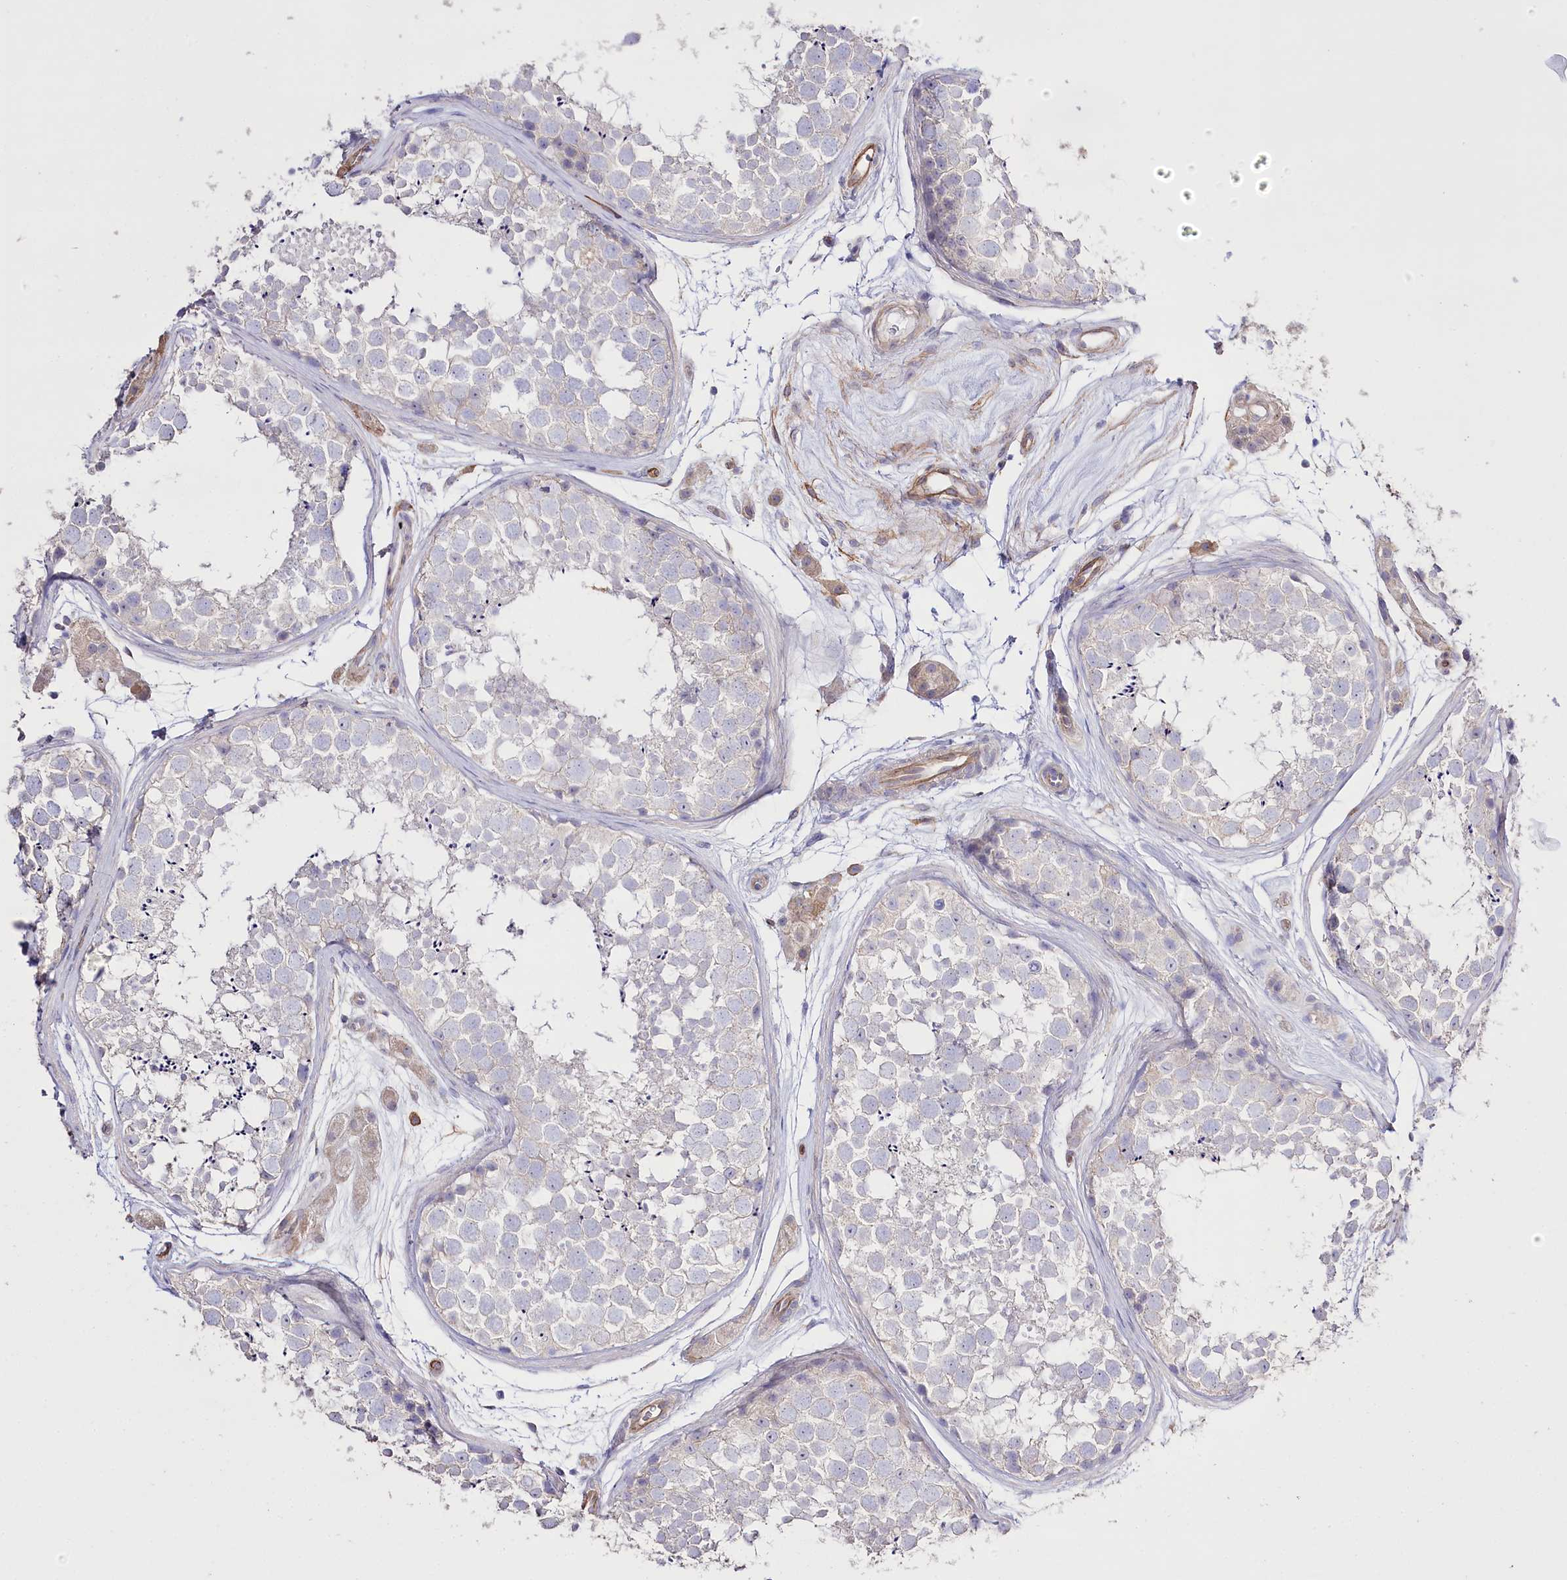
{"staining": {"intensity": "negative", "quantity": "none", "location": "none"}, "tissue": "testis", "cell_type": "Cells in seminiferous ducts", "image_type": "normal", "snomed": [{"axis": "morphology", "description": "Normal tissue, NOS"}, {"axis": "topography", "description": "Testis"}], "caption": "Testis stained for a protein using IHC displays no staining cells in seminiferous ducts.", "gene": "SLC39A10", "patient": {"sex": "male", "age": 56}}